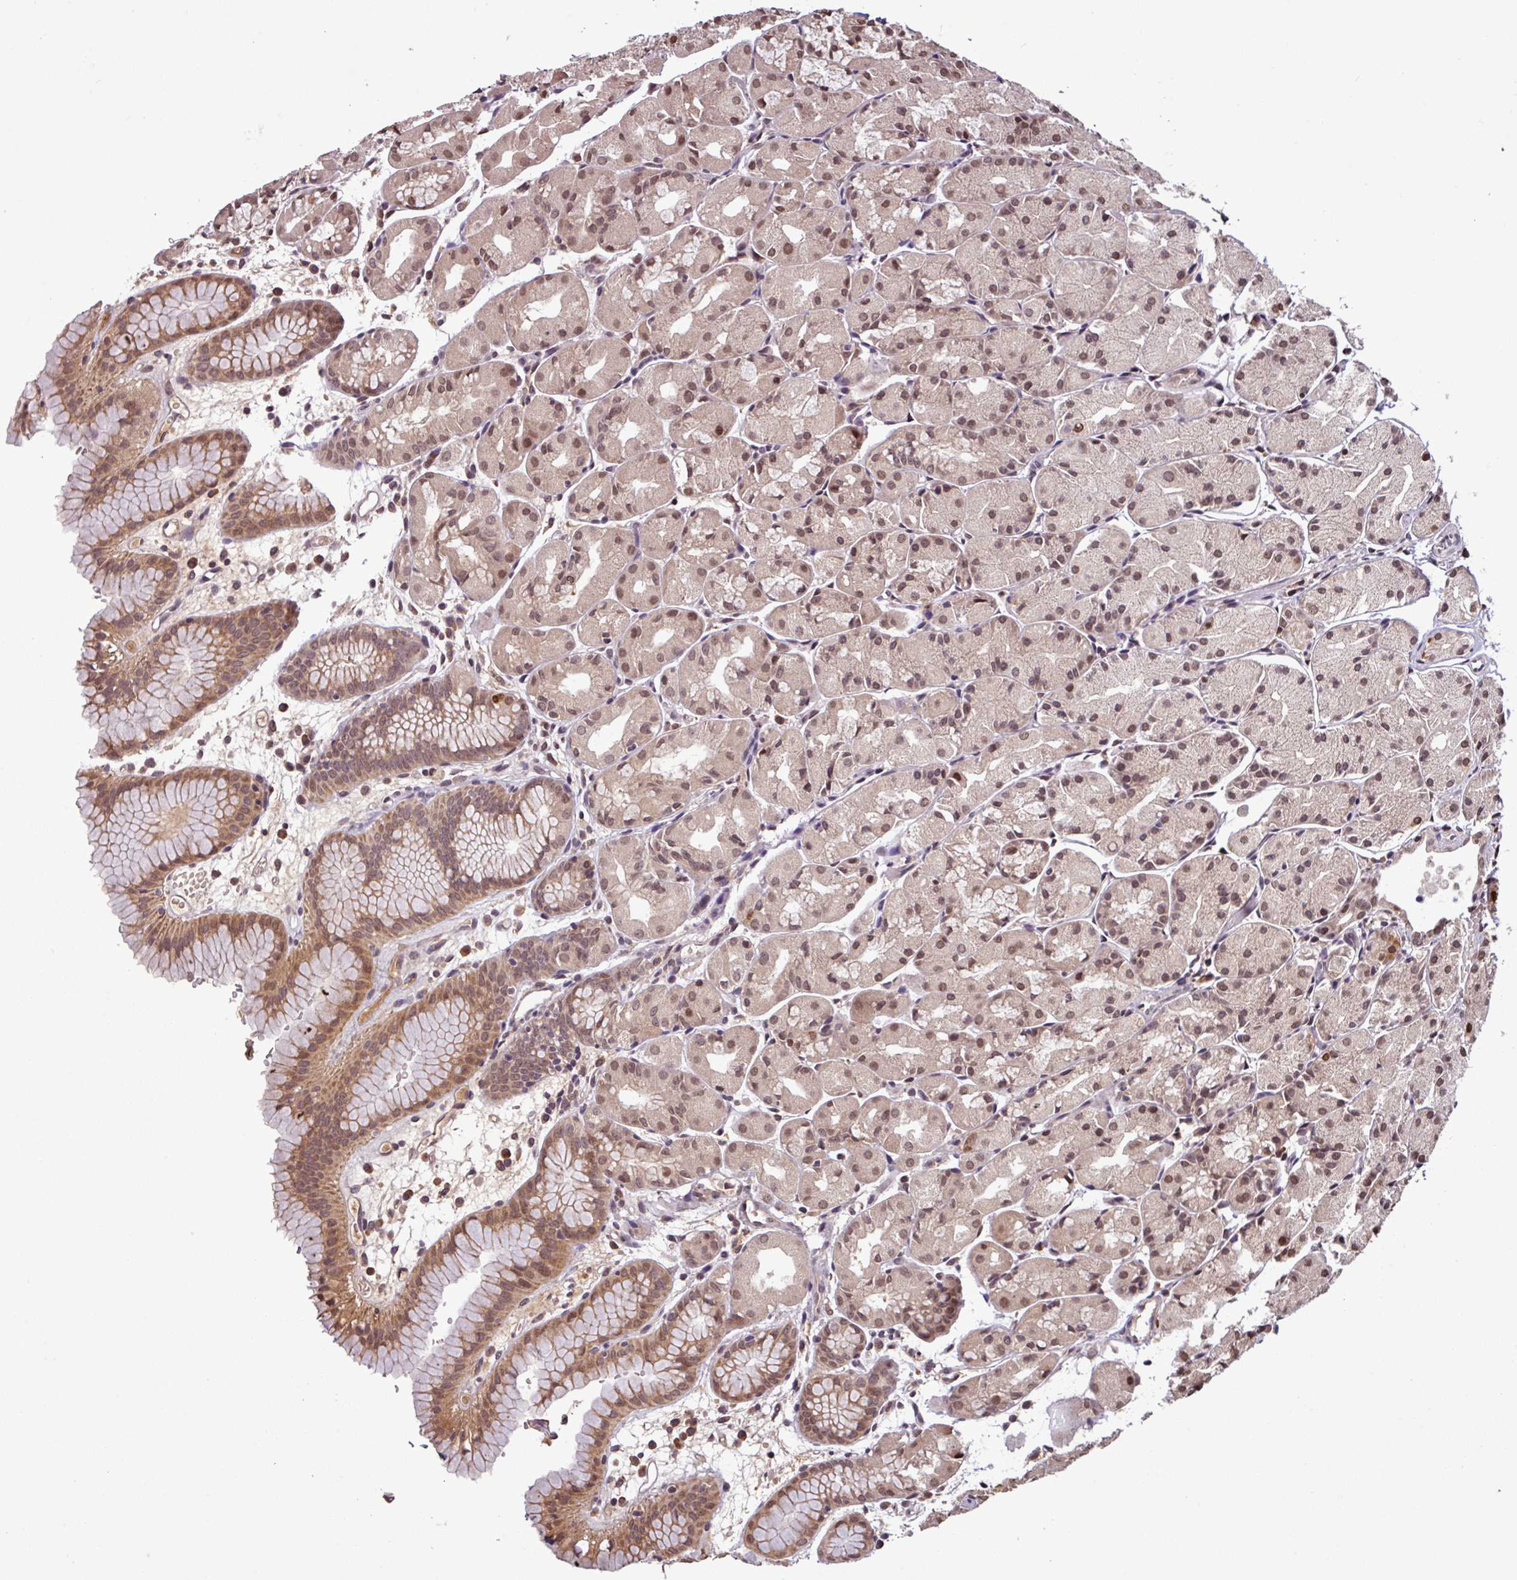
{"staining": {"intensity": "moderate", "quantity": ">75%", "location": "cytoplasmic/membranous,nuclear"}, "tissue": "stomach", "cell_type": "Glandular cells", "image_type": "normal", "snomed": [{"axis": "morphology", "description": "Normal tissue, NOS"}, {"axis": "topography", "description": "Stomach, upper"}], "caption": "Human stomach stained with a brown dye reveals moderate cytoplasmic/membranous,nuclear positive expression in approximately >75% of glandular cells.", "gene": "NOB1", "patient": {"sex": "male", "age": 47}}